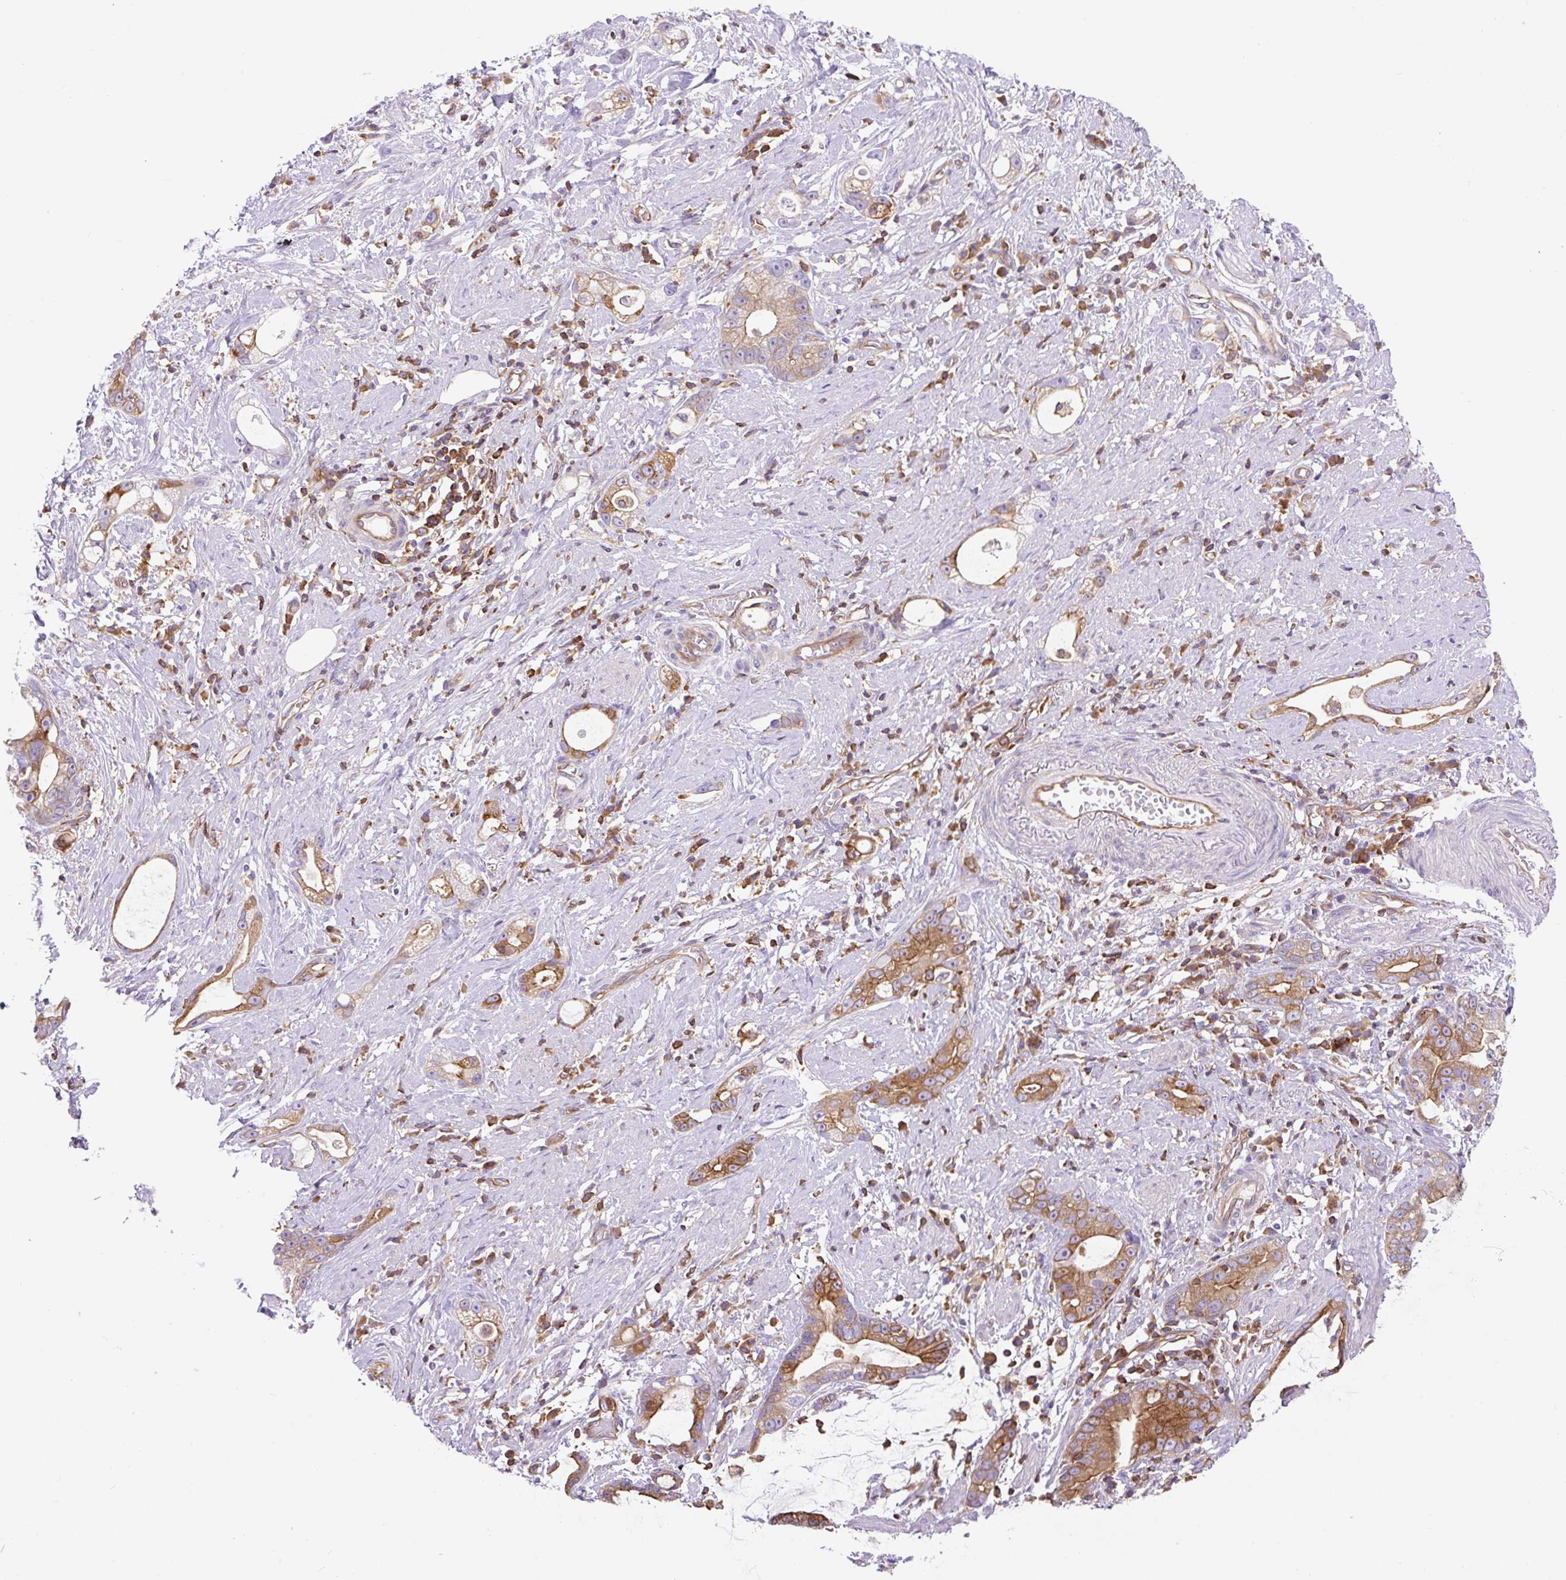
{"staining": {"intensity": "strong", "quantity": ">75%", "location": "cytoplasmic/membranous"}, "tissue": "stomach cancer", "cell_type": "Tumor cells", "image_type": "cancer", "snomed": [{"axis": "morphology", "description": "Adenocarcinoma, NOS"}, {"axis": "topography", "description": "Stomach"}], "caption": "A histopathology image of stomach cancer (adenocarcinoma) stained for a protein demonstrates strong cytoplasmic/membranous brown staining in tumor cells.", "gene": "DNM2", "patient": {"sex": "male", "age": 55}}